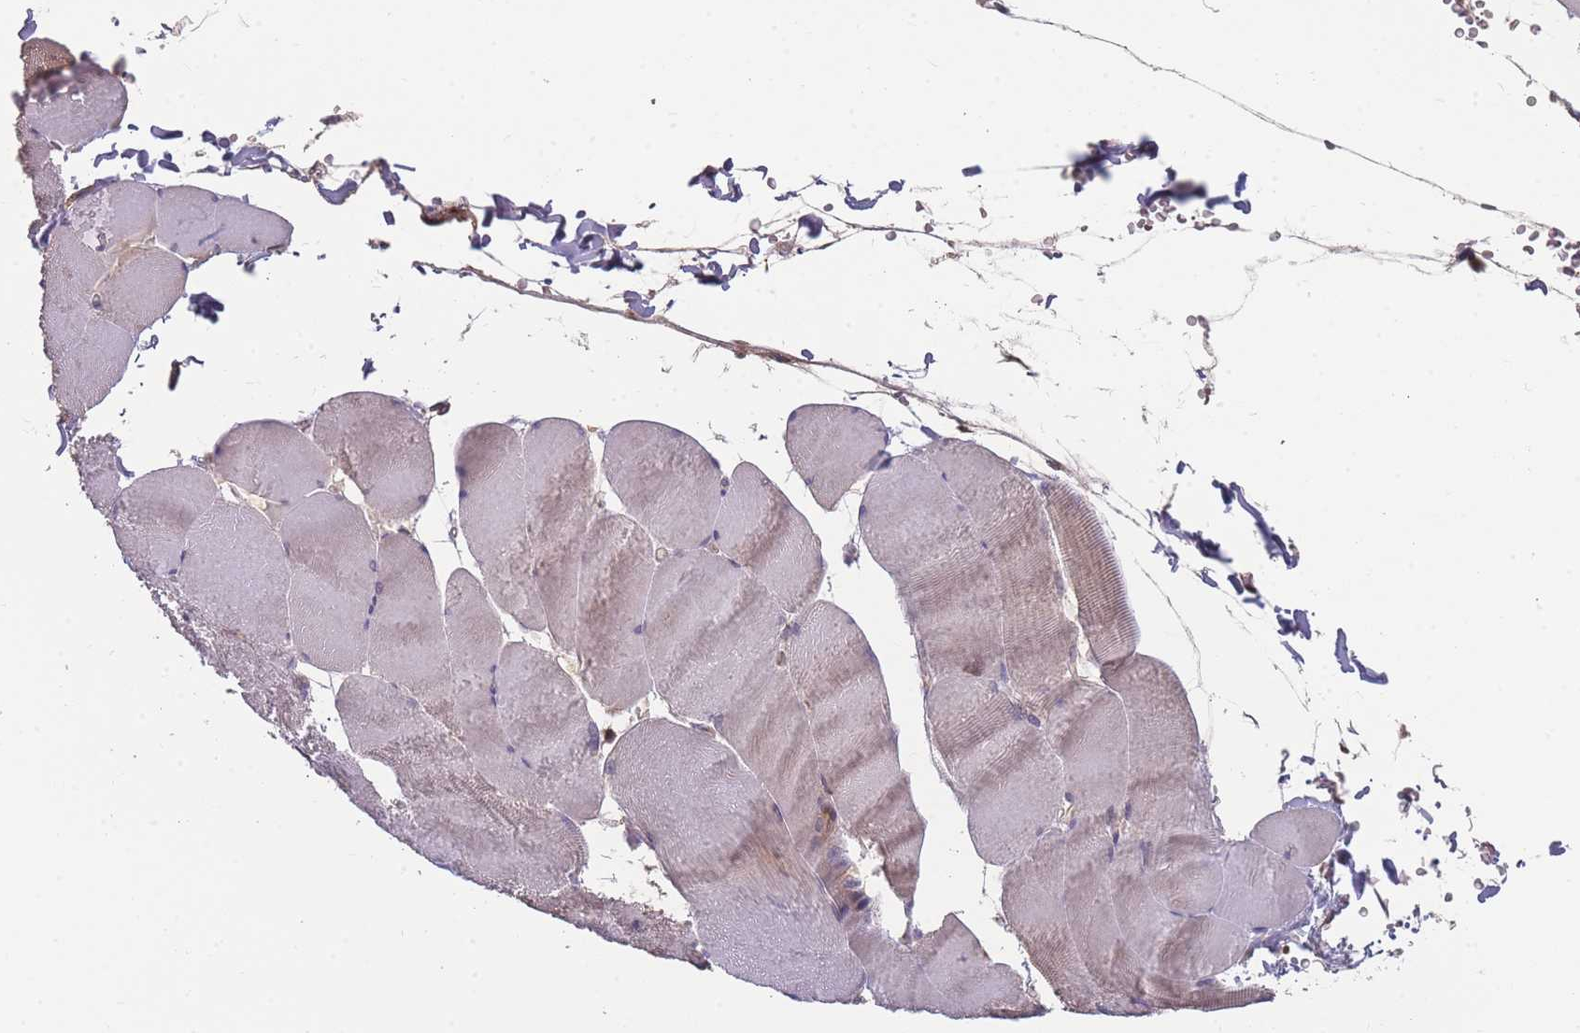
{"staining": {"intensity": "weak", "quantity": "<25%", "location": "cytoplasmic/membranous"}, "tissue": "skeletal muscle", "cell_type": "Myocytes", "image_type": "normal", "snomed": [{"axis": "morphology", "description": "Normal tissue, NOS"}, {"axis": "topography", "description": "Skeletal muscle"}, {"axis": "topography", "description": "Head-Neck"}], "caption": "Image shows no significant protein expression in myocytes of benign skeletal muscle. (Immunohistochemistry, brightfield microscopy, high magnification).", "gene": "SLC35B4", "patient": {"sex": "male", "age": 66}}